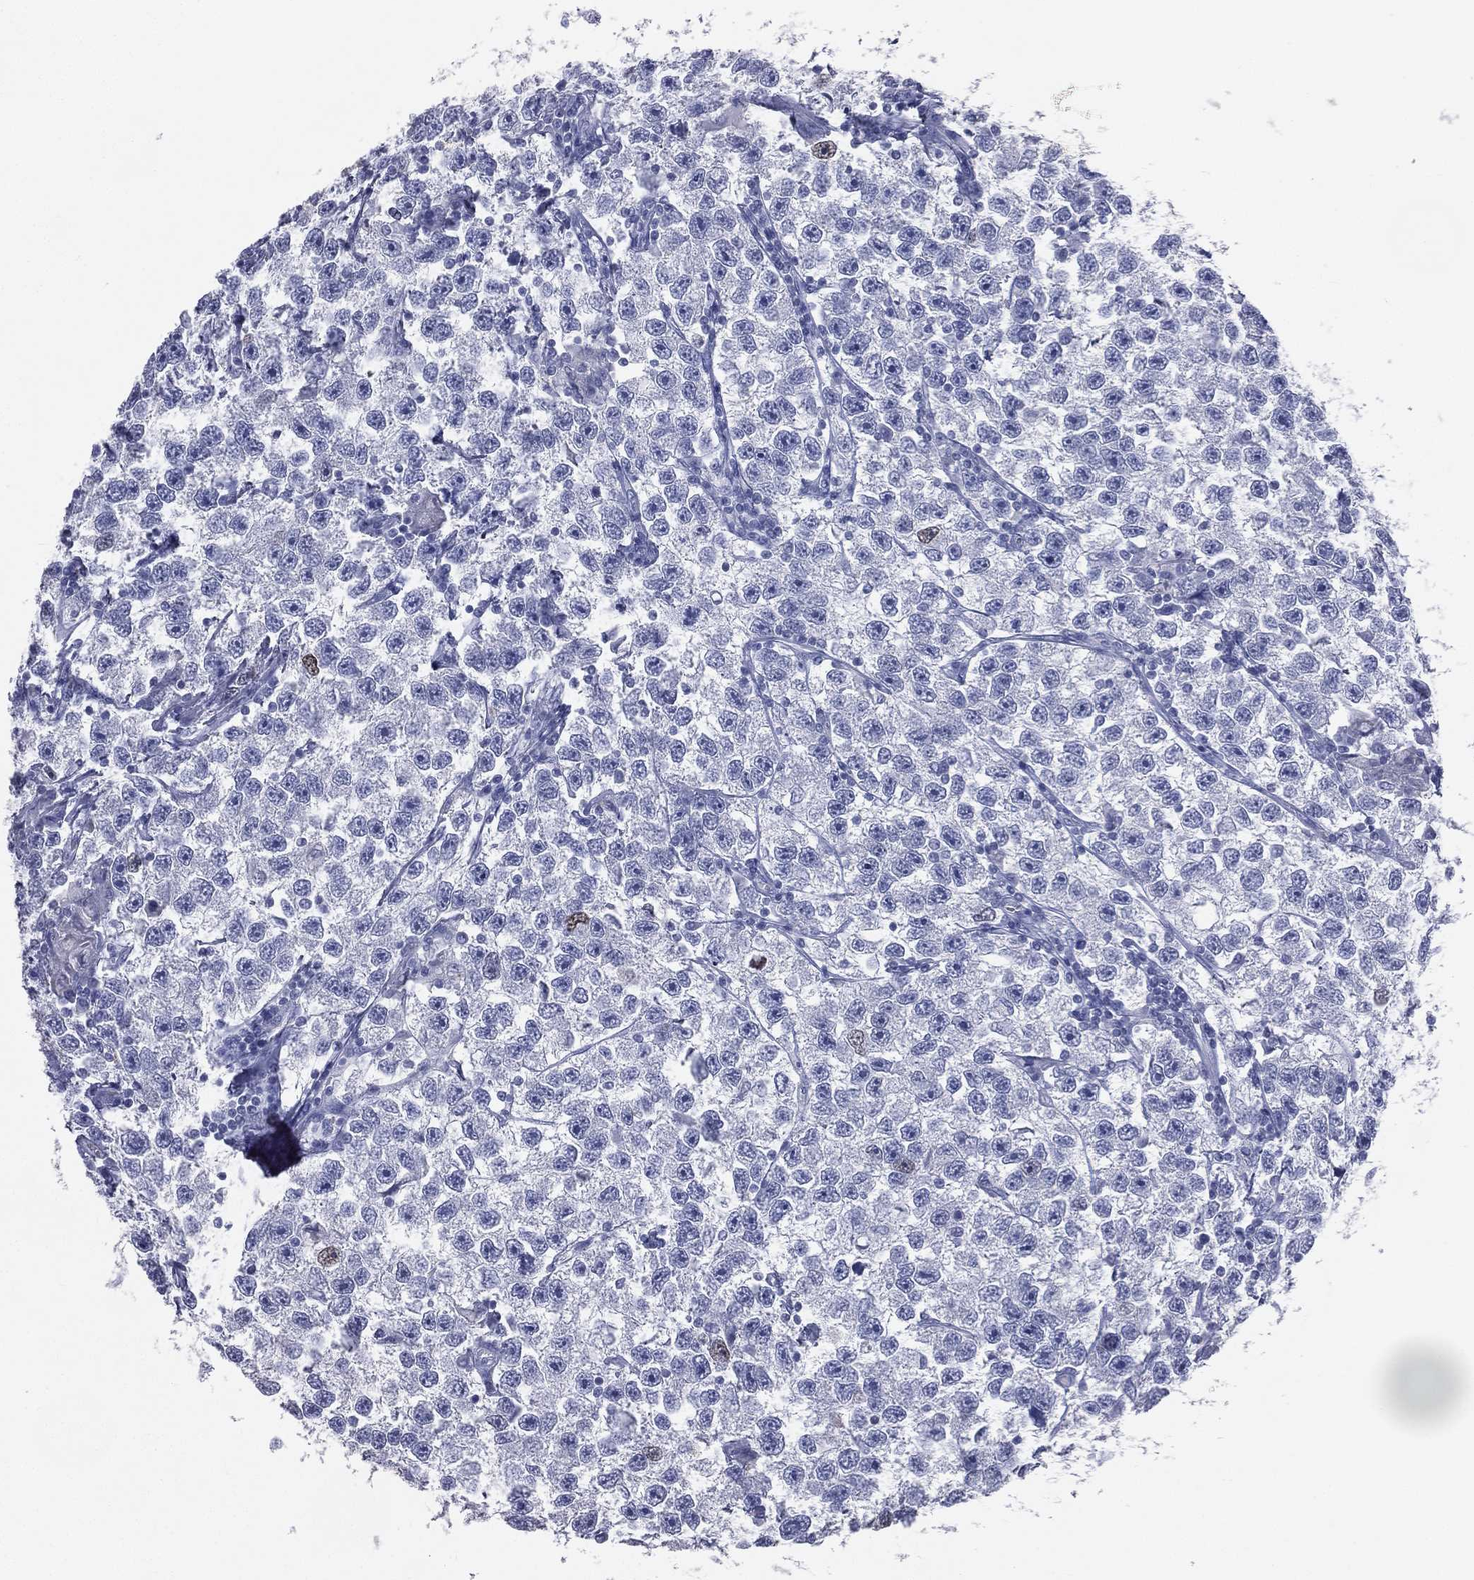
{"staining": {"intensity": "negative", "quantity": "none", "location": "none"}, "tissue": "testis cancer", "cell_type": "Tumor cells", "image_type": "cancer", "snomed": [{"axis": "morphology", "description": "Seminoma, NOS"}, {"axis": "topography", "description": "Testis"}], "caption": "The IHC micrograph has no significant expression in tumor cells of testis cancer (seminoma) tissue.", "gene": "ESX1", "patient": {"sex": "male", "age": 26}}